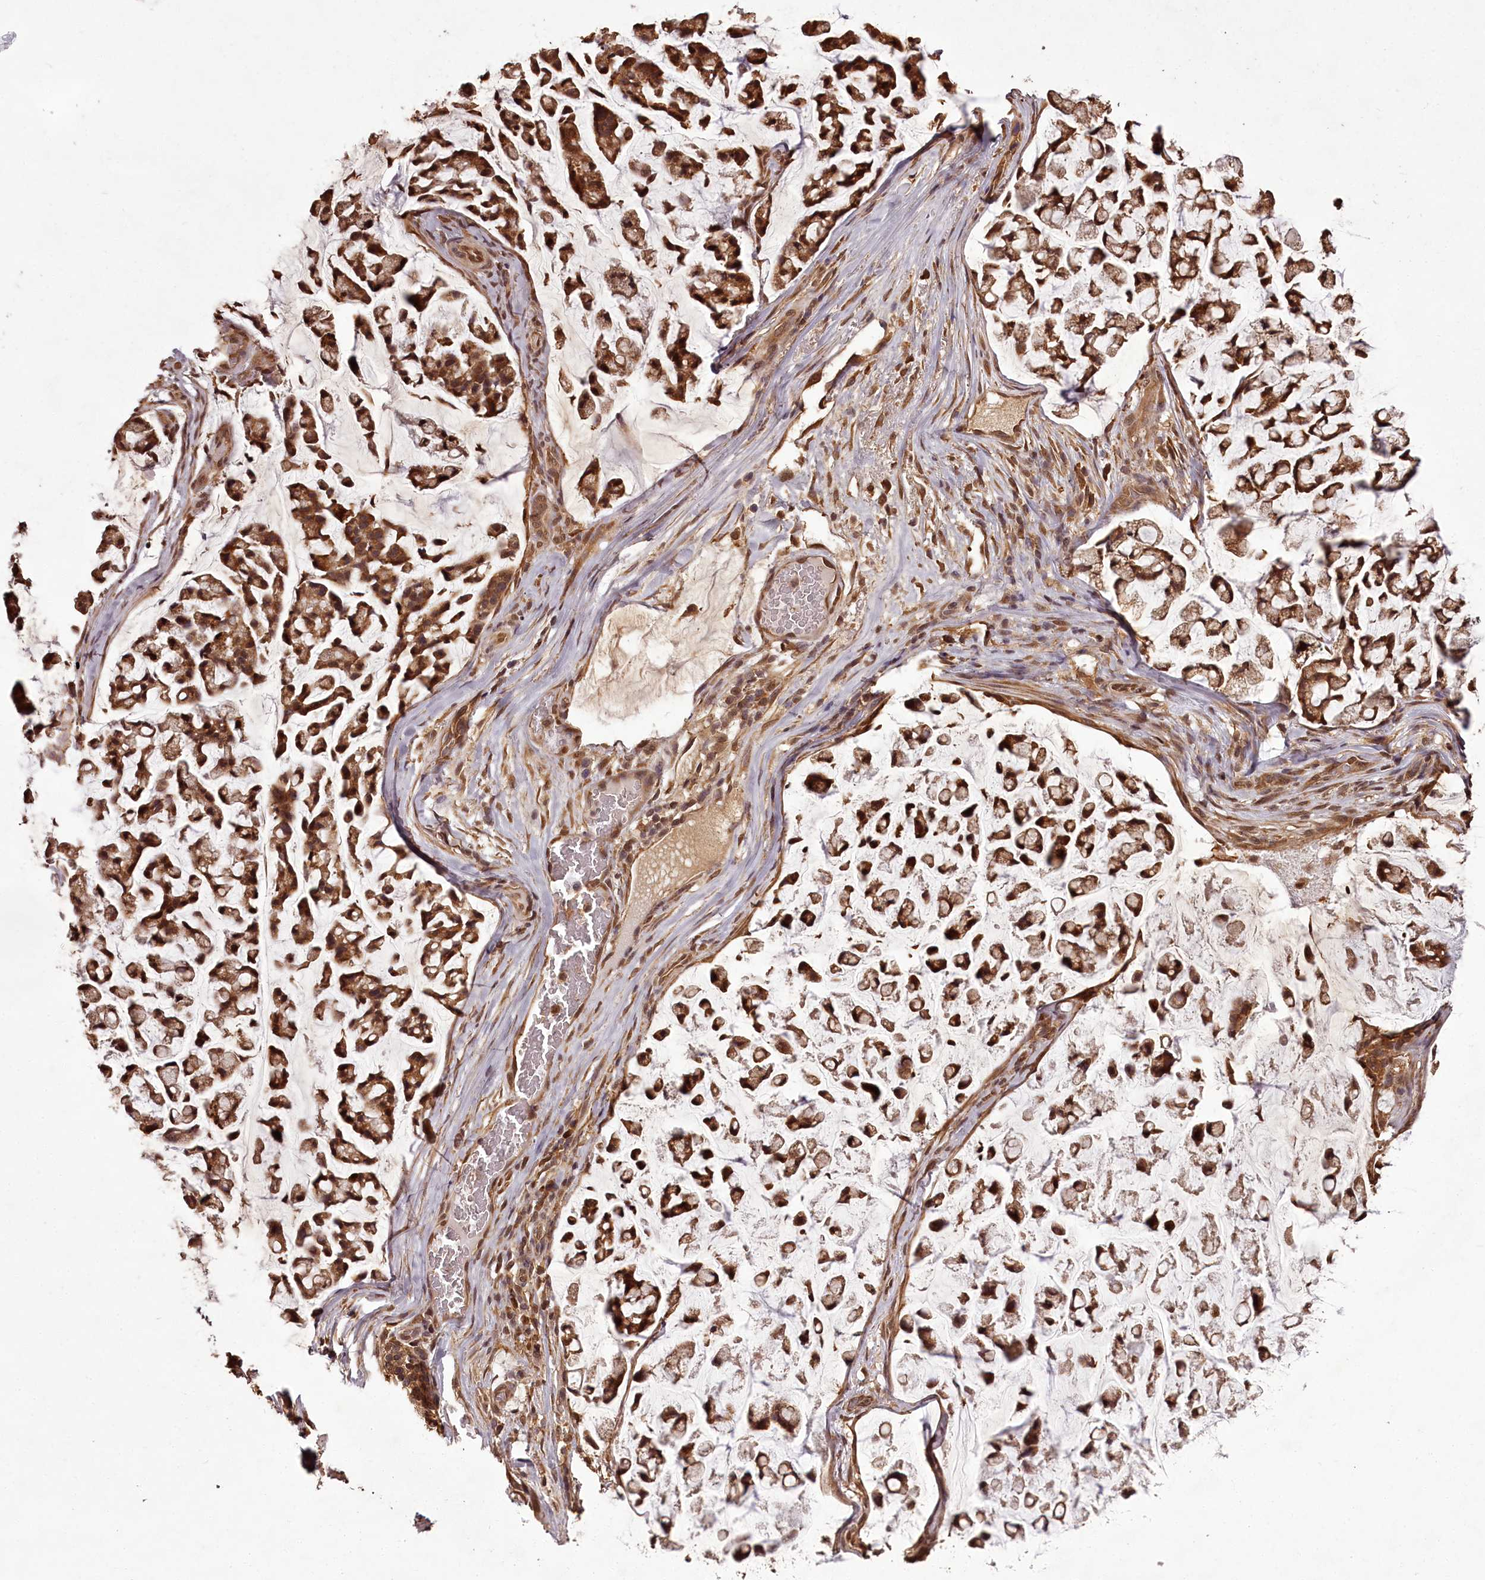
{"staining": {"intensity": "strong", "quantity": ">75%", "location": "cytoplasmic/membranous,nuclear"}, "tissue": "stomach cancer", "cell_type": "Tumor cells", "image_type": "cancer", "snomed": [{"axis": "morphology", "description": "Adenocarcinoma, NOS"}, {"axis": "topography", "description": "Stomach, lower"}], "caption": "Human adenocarcinoma (stomach) stained for a protein (brown) demonstrates strong cytoplasmic/membranous and nuclear positive staining in approximately >75% of tumor cells.", "gene": "NPRL2", "patient": {"sex": "male", "age": 67}}